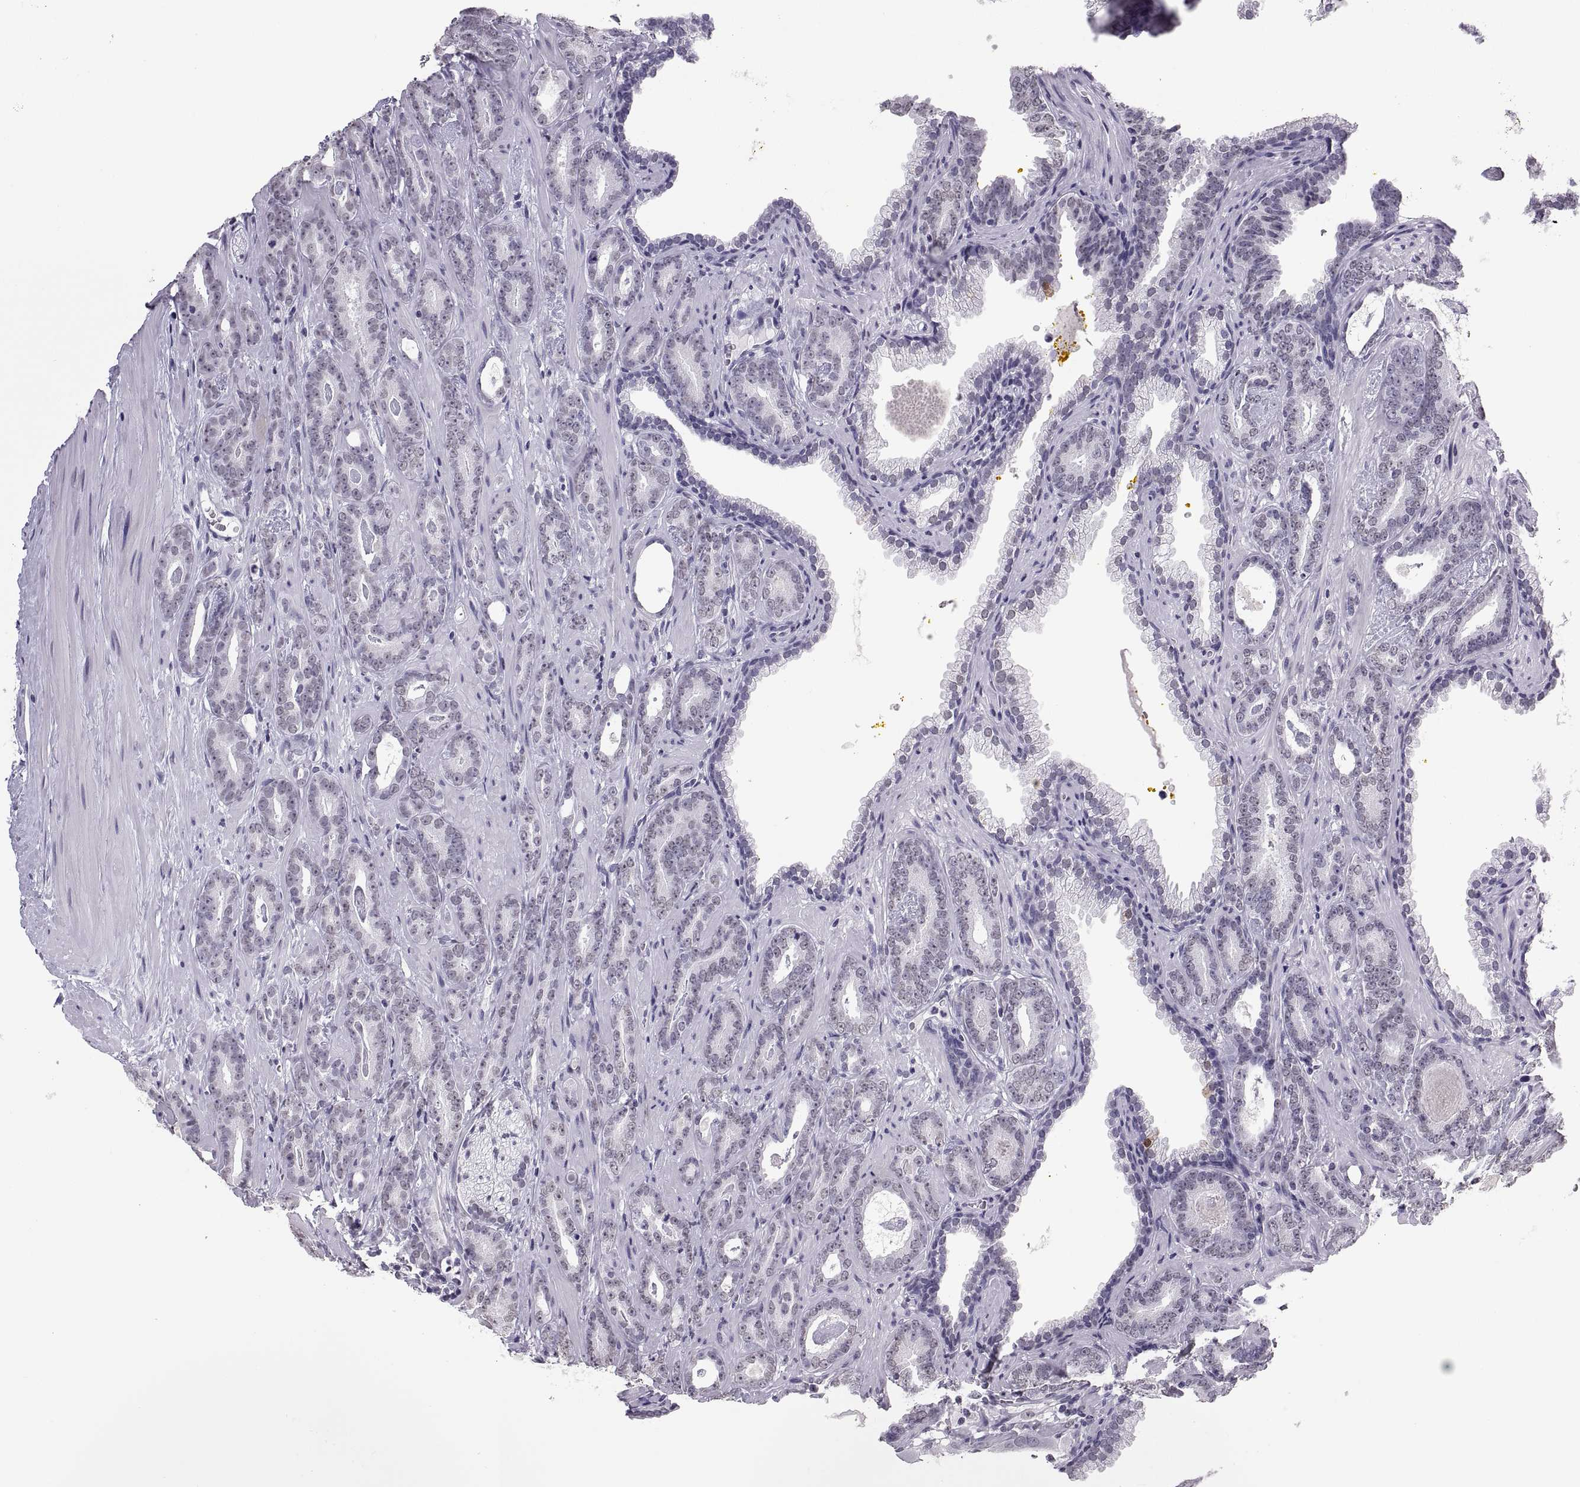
{"staining": {"intensity": "negative", "quantity": "none", "location": "none"}, "tissue": "prostate cancer", "cell_type": "Tumor cells", "image_type": "cancer", "snomed": [{"axis": "morphology", "description": "Adenocarcinoma, Medium grade"}, {"axis": "topography", "description": "Prostate and seminal vesicle, NOS"}, {"axis": "topography", "description": "Prostate"}], "caption": "High power microscopy histopathology image of an immunohistochemistry image of medium-grade adenocarcinoma (prostate), revealing no significant staining in tumor cells.", "gene": "CARTPT", "patient": {"sex": "male", "age": 54}}